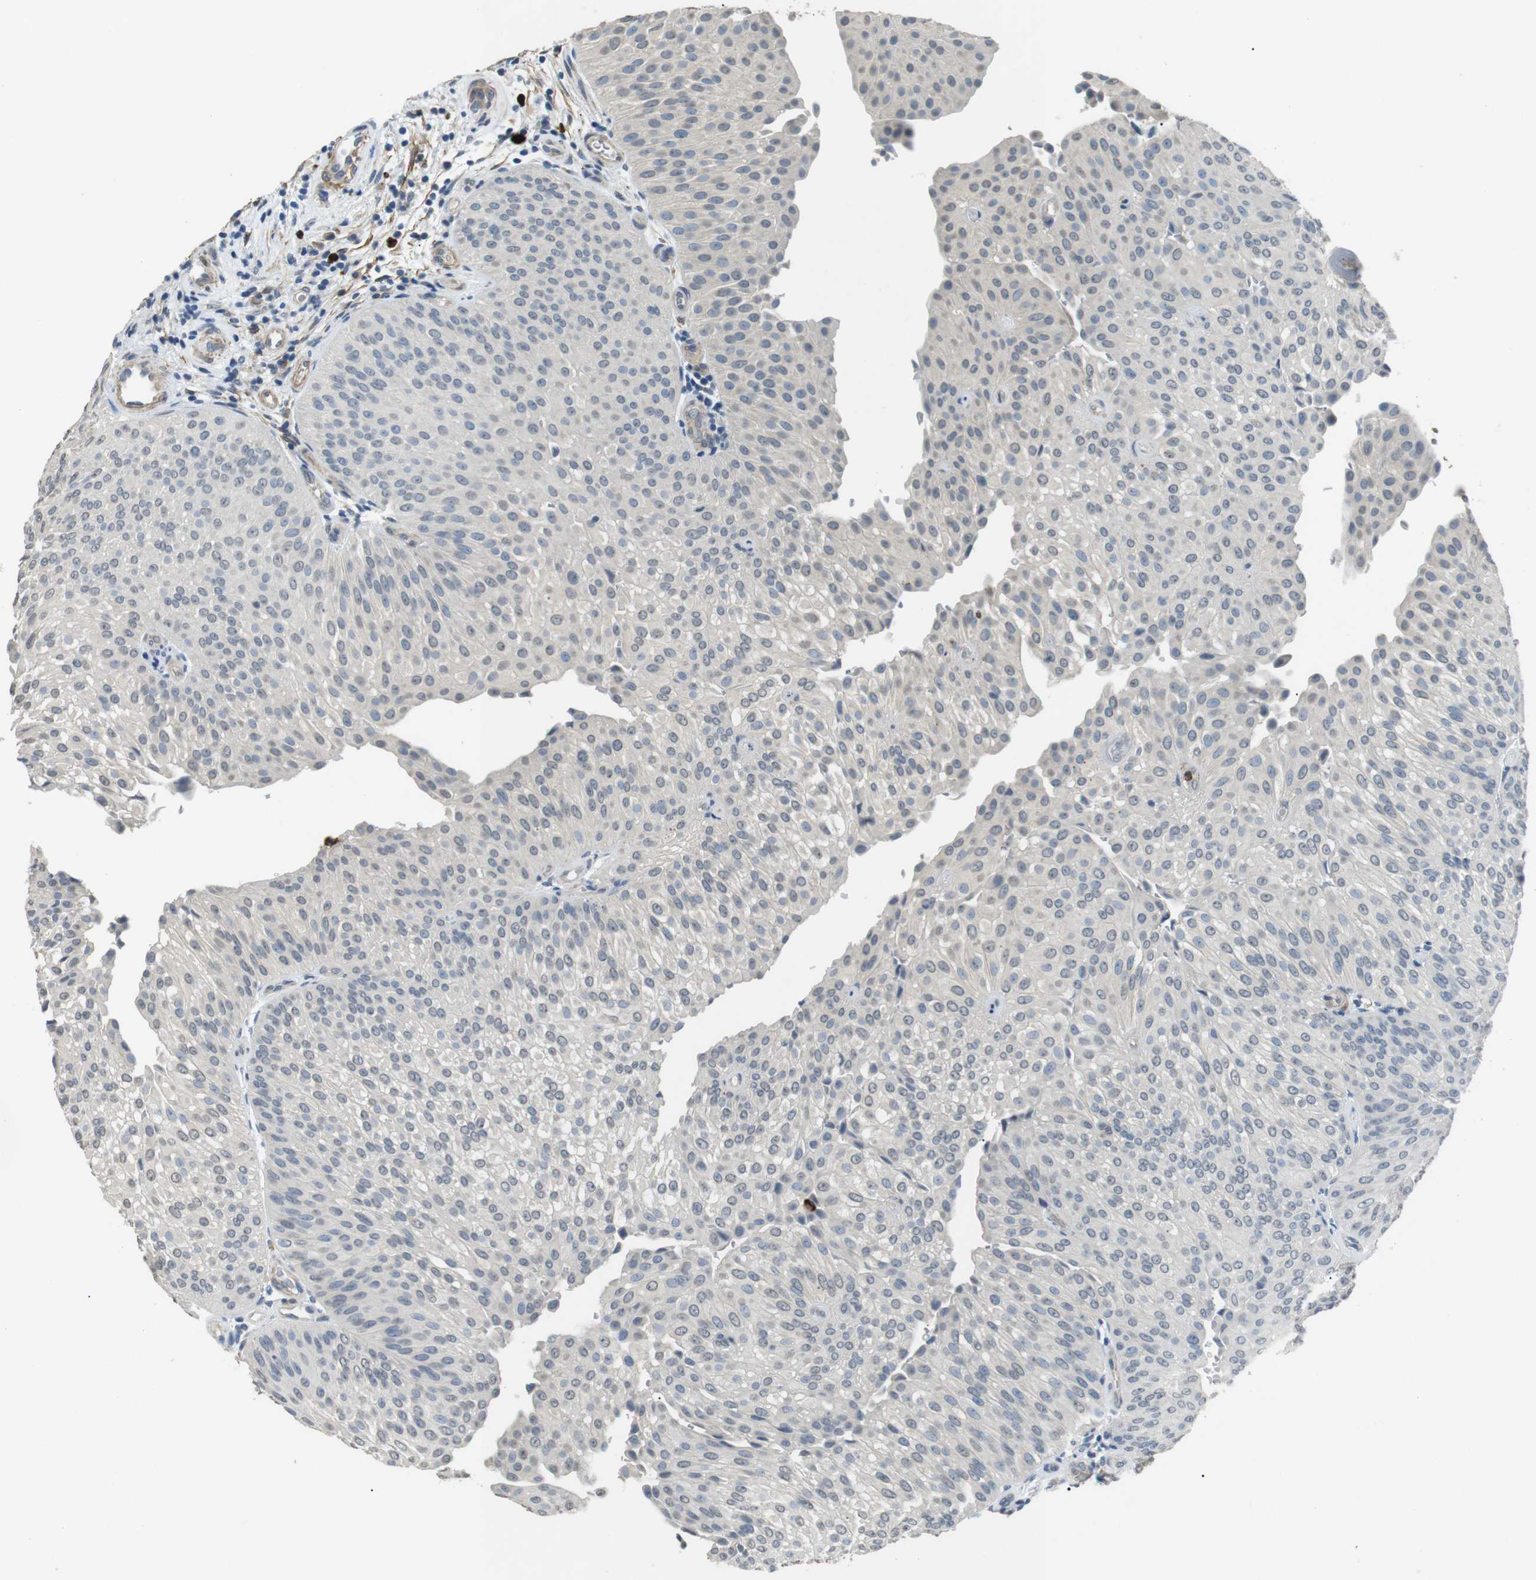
{"staining": {"intensity": "negative", "quantity": "none", "location": "none"}, "tissue": "urothelial cancer", "cell_type": "Tumor cells", "image_type": "cancer", "snomed": [{"axis": "morphology", "description": "Urothelial carcinoma, Low grade"}, {"axis": "topography", "description": "Urinary bladder"}], "caption": "Human urothelial cancer stained for a protein using immunohistochemistry (IHC) reveals no positivity in tumor cells.", "gene": "GZMM", "patient": {"sex": "female", "age": 60}}